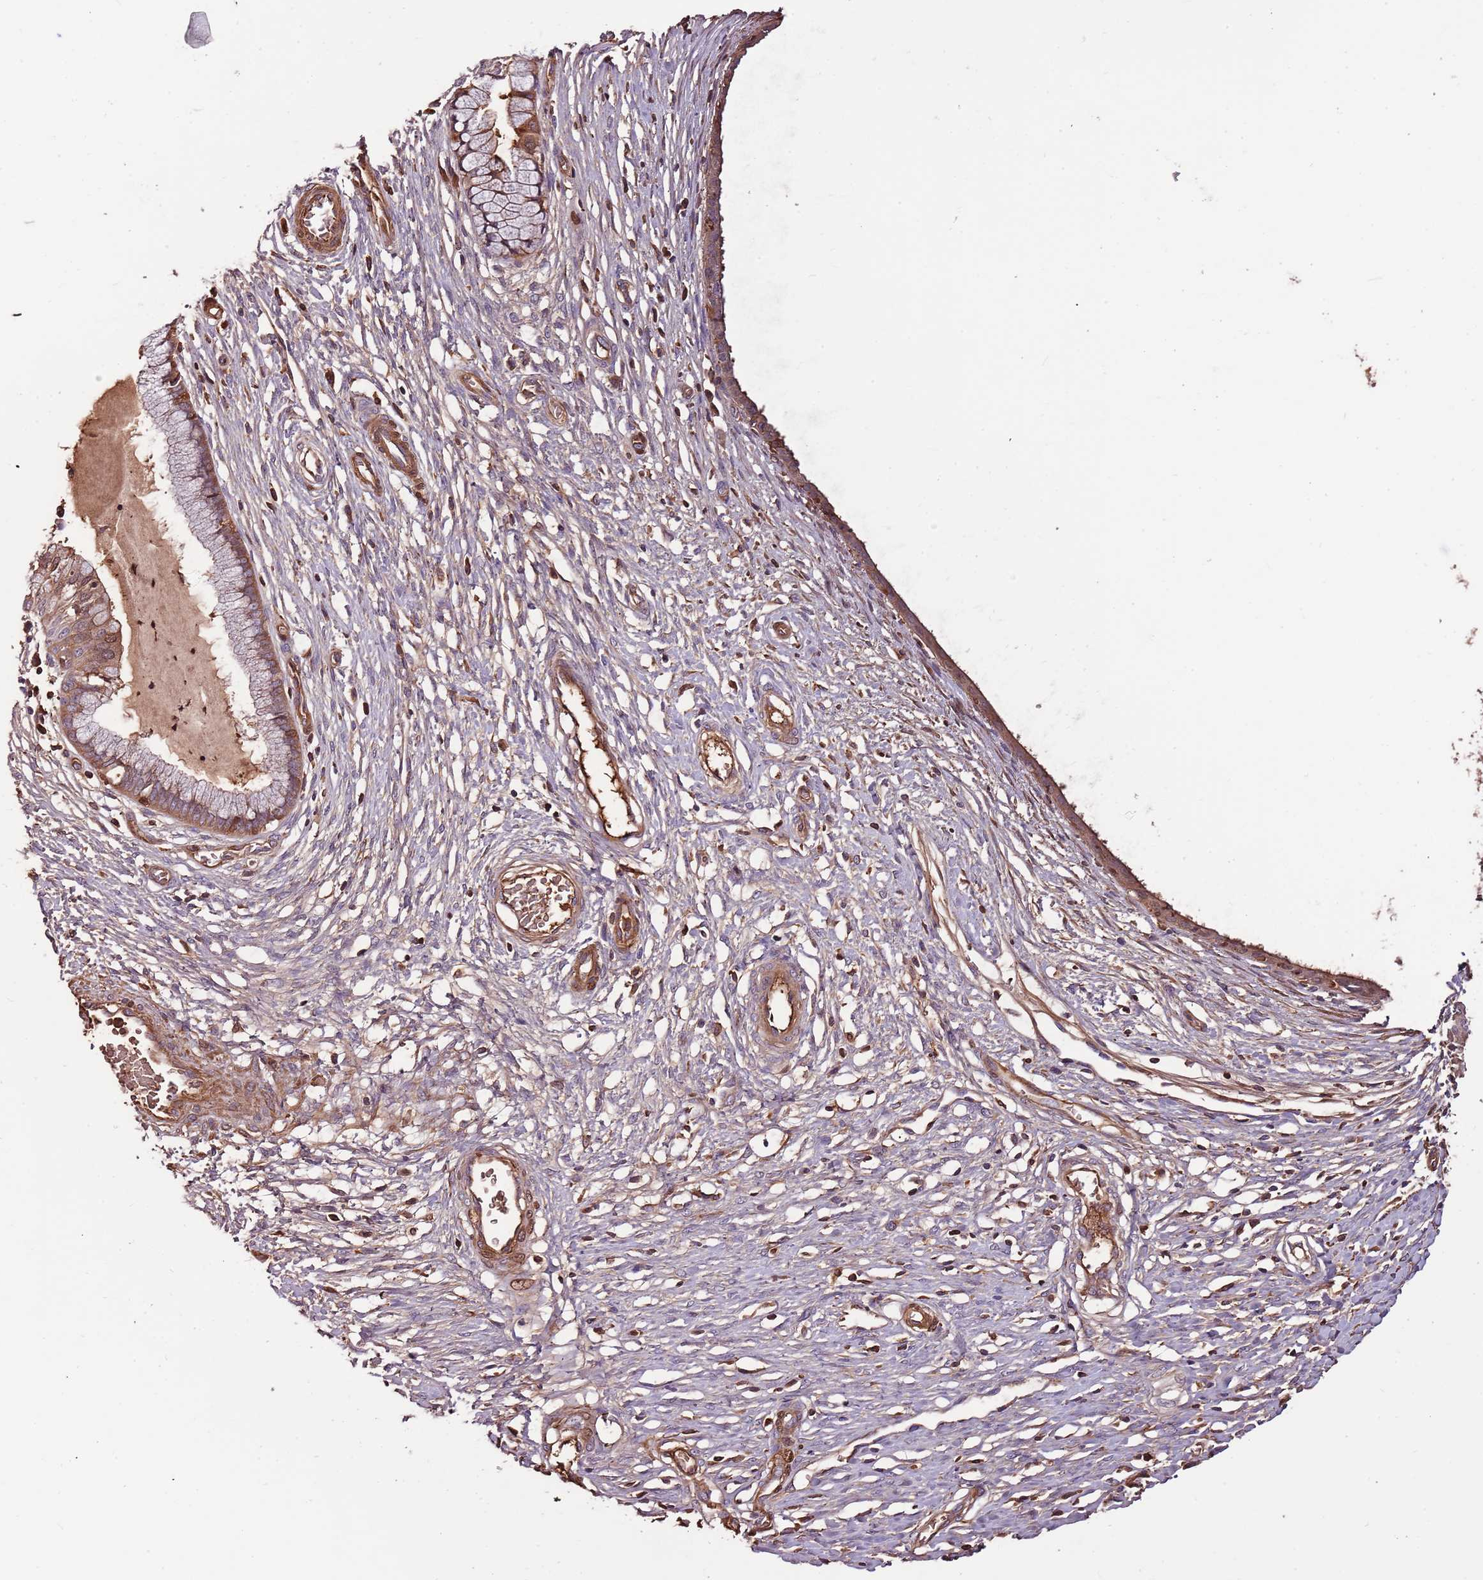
{"staining": {"intensity": "moderate", "quantity": "25%-75%", "location": "cytoplasmic/membranous"}, "tissue": "cervix", "cell_type": "Glandular cells", "image_type": "normal", "snomed": [{"axis": "morphology", "description": "Normal tissue, NOS"}, {"axis": "topography", "description": "Cervix"}], "caption": "IHC (DAB (3,3'-diaminobenzidine)) staining of normal cervix displays moderate cytoplasmic/membranous protein expression in about 25%-75% of glandular cells.", "gene": "DENR", "patient": {"sex": "female", "age": 55}}